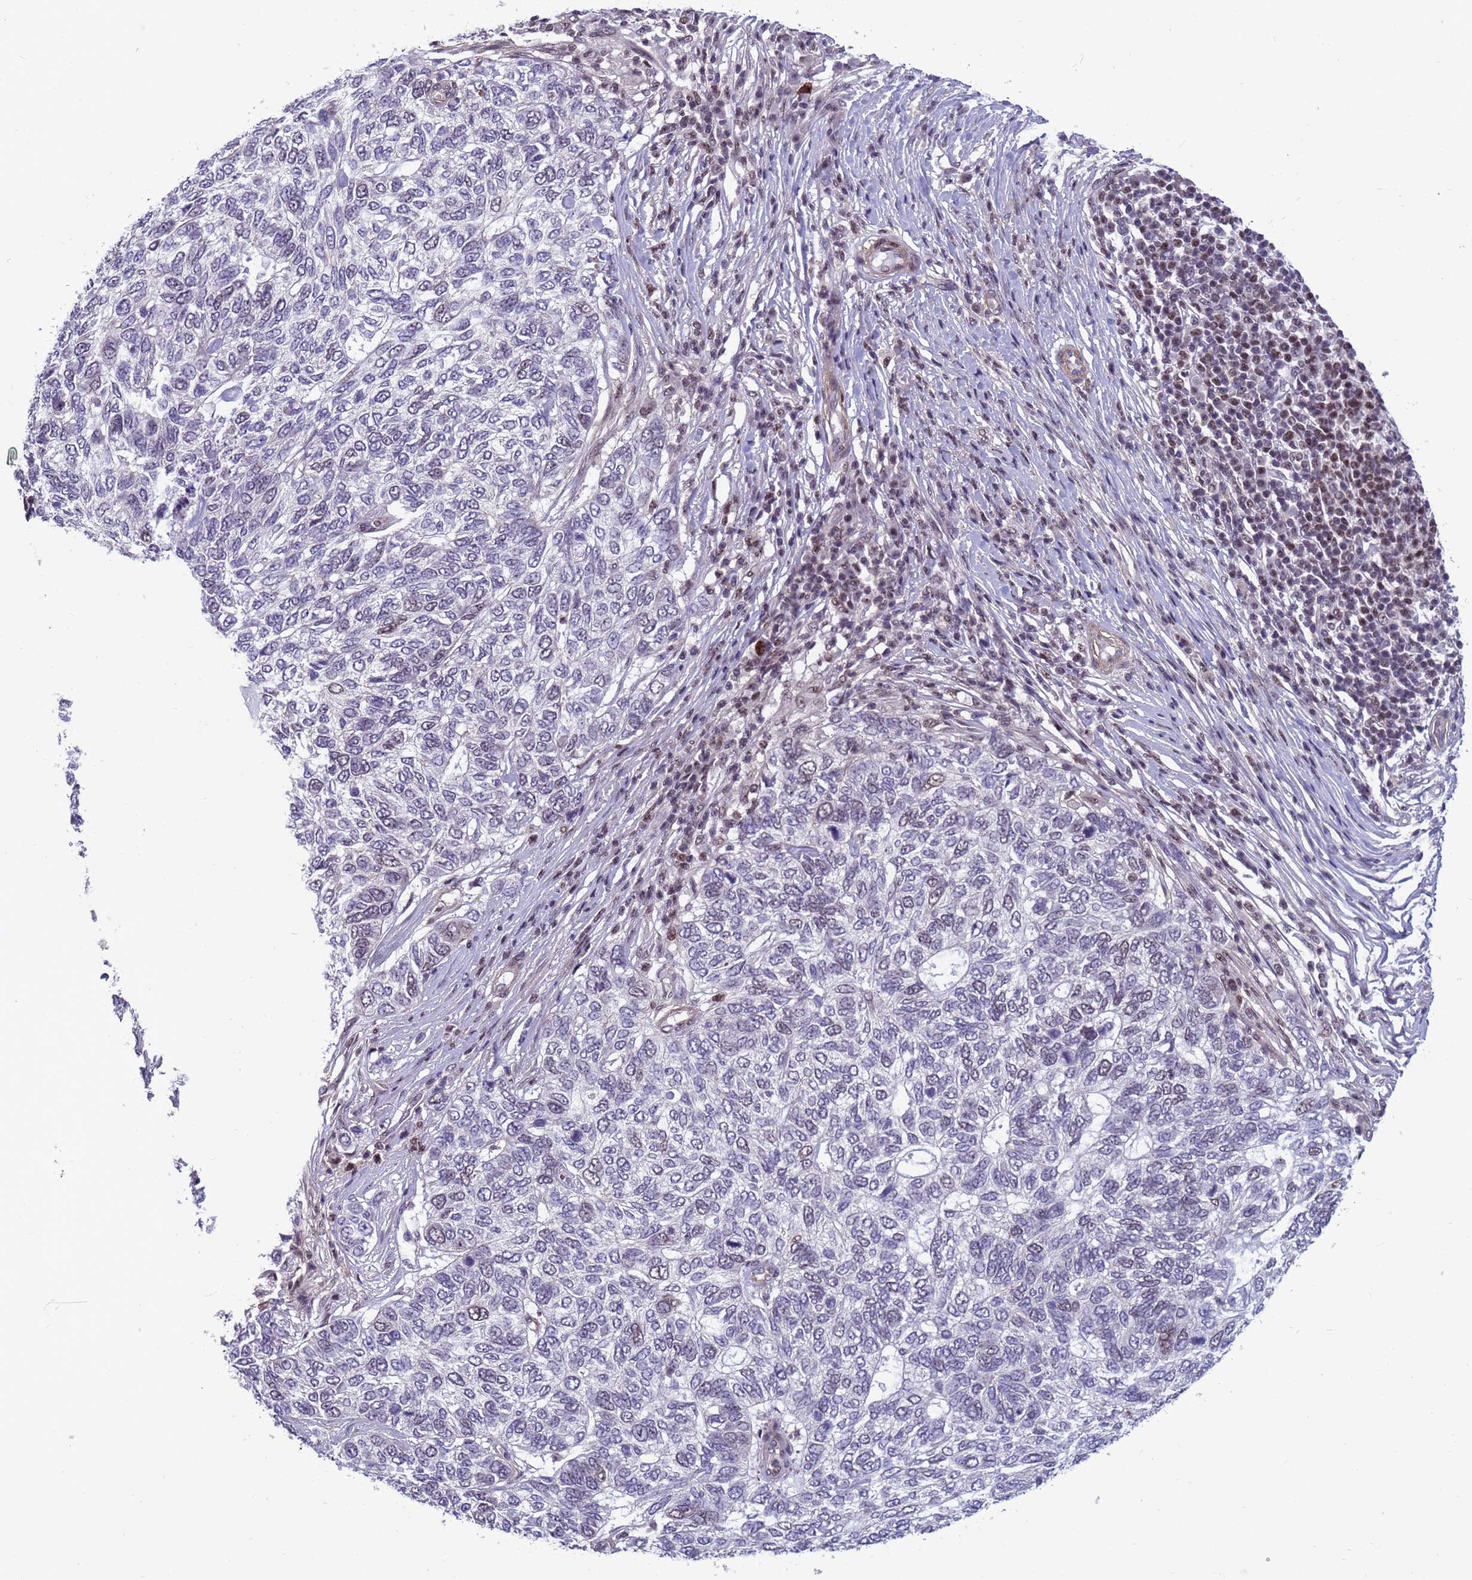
{"staining": {"intensity": "weak", "quantity": "<25%", "location": "nuclear"}, "tissue": "skin cancer", "cell_type": "Tumor cells", "image_type": "cancer", "snomed": [{"axis": "morphology", "description": "Basal cell carcinoma"}, {"axis": "topography", "description": "Skin"}], "caption": "High power microscopy histopathology image of an IHC image of skin cancer, revealing no significant positivity in tumor cells.", "gene": "NSL1", "patient": {"sex": "female", "age": 65}}